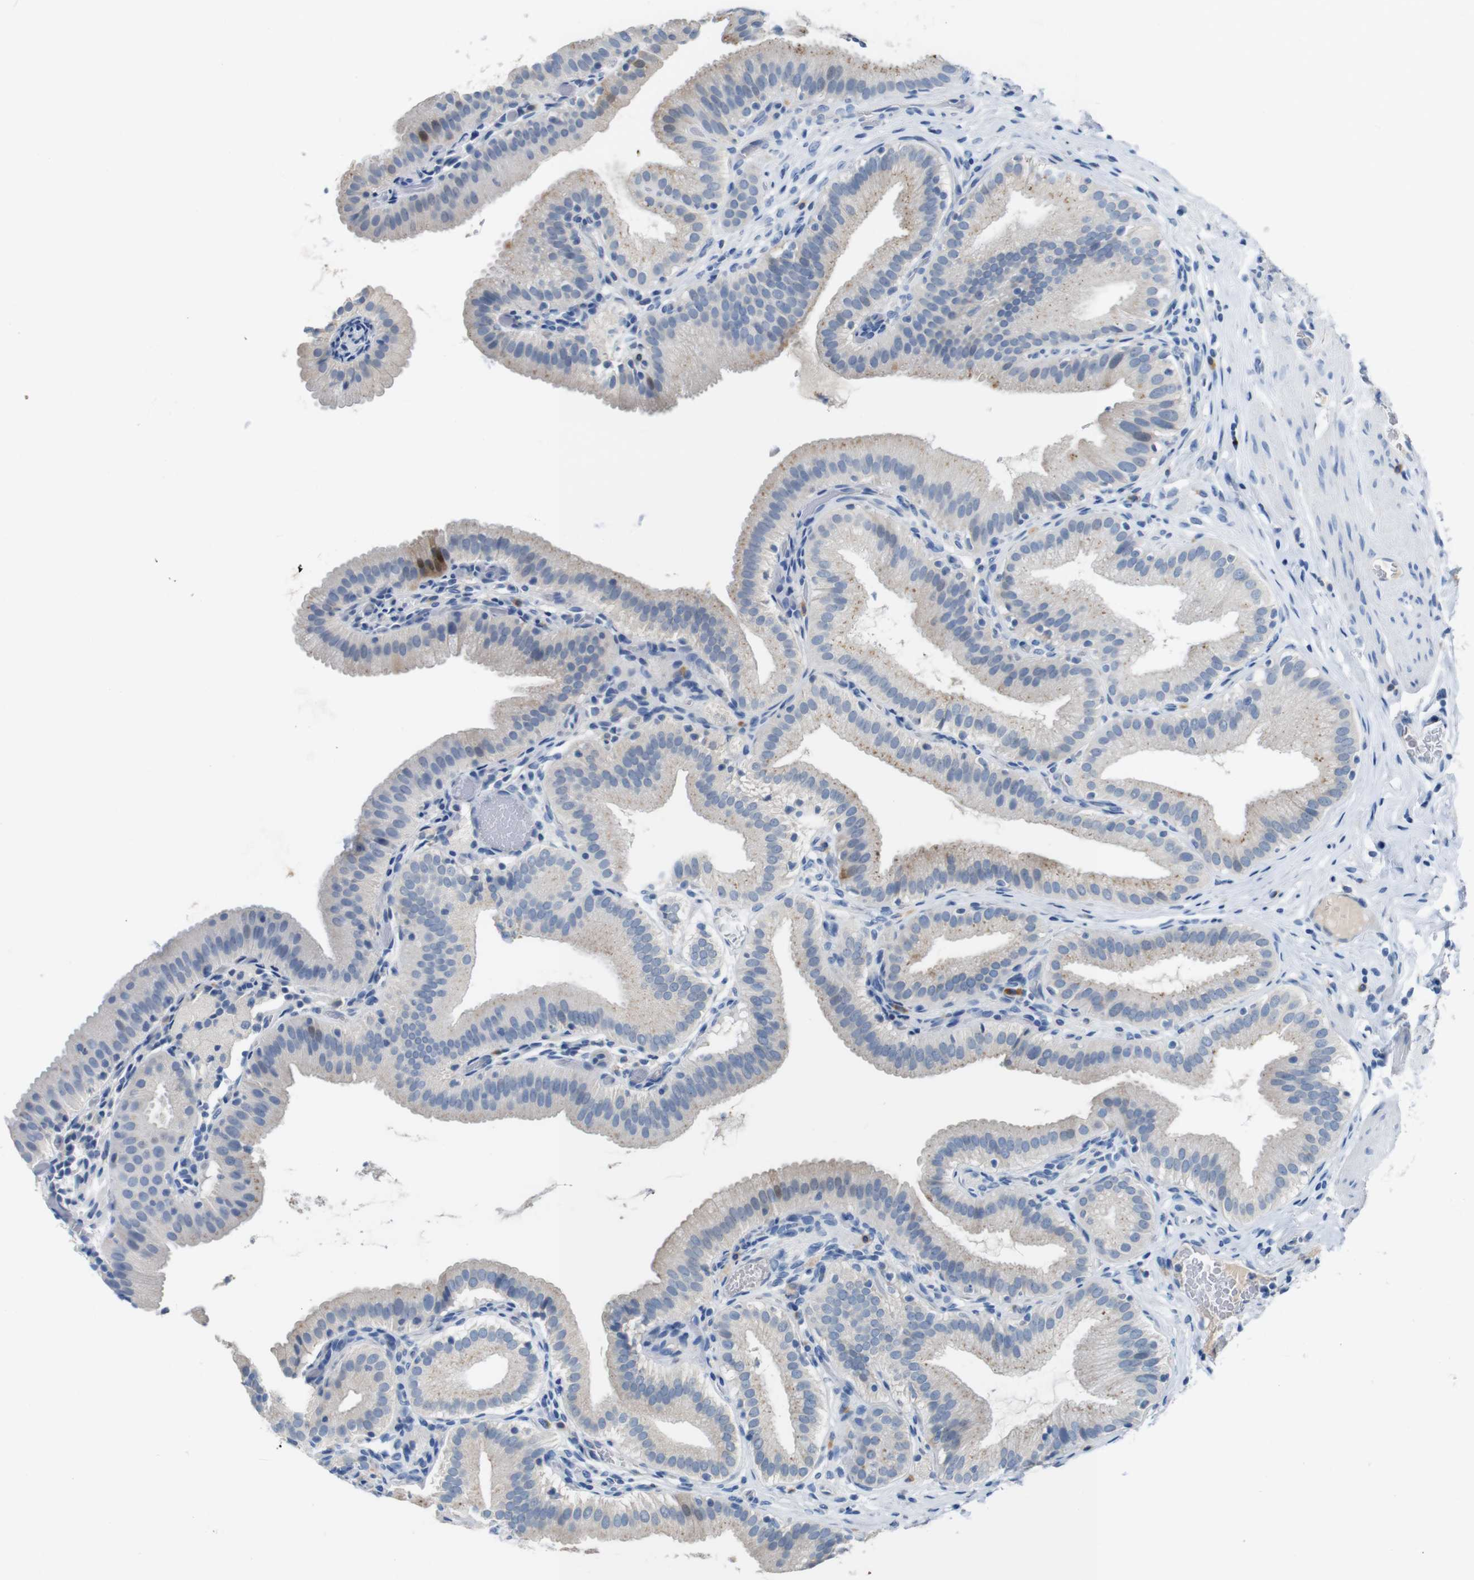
{"staining": {"intensity": "weak", "quantity": "25%-75%", "location": "cytoplasmic/membranous"}, "tissue": "gallbladder", "cell_type": "Glandular cells", "image_type": "normal", "snomed": [{"axis": "morphology", "description": "Normal tissue, NOS"}, {"axis": "topography", "description": "Gallbladder"}], "caption": "Immunohistochemical staining of benign human gallbladder demonstrates low levels of weak cytoplasmic/membranous expression in approximately 25%-75% of glandular cells.", "gene": "SLC2A8", "patient": {"sex": "male", "age": 54}}